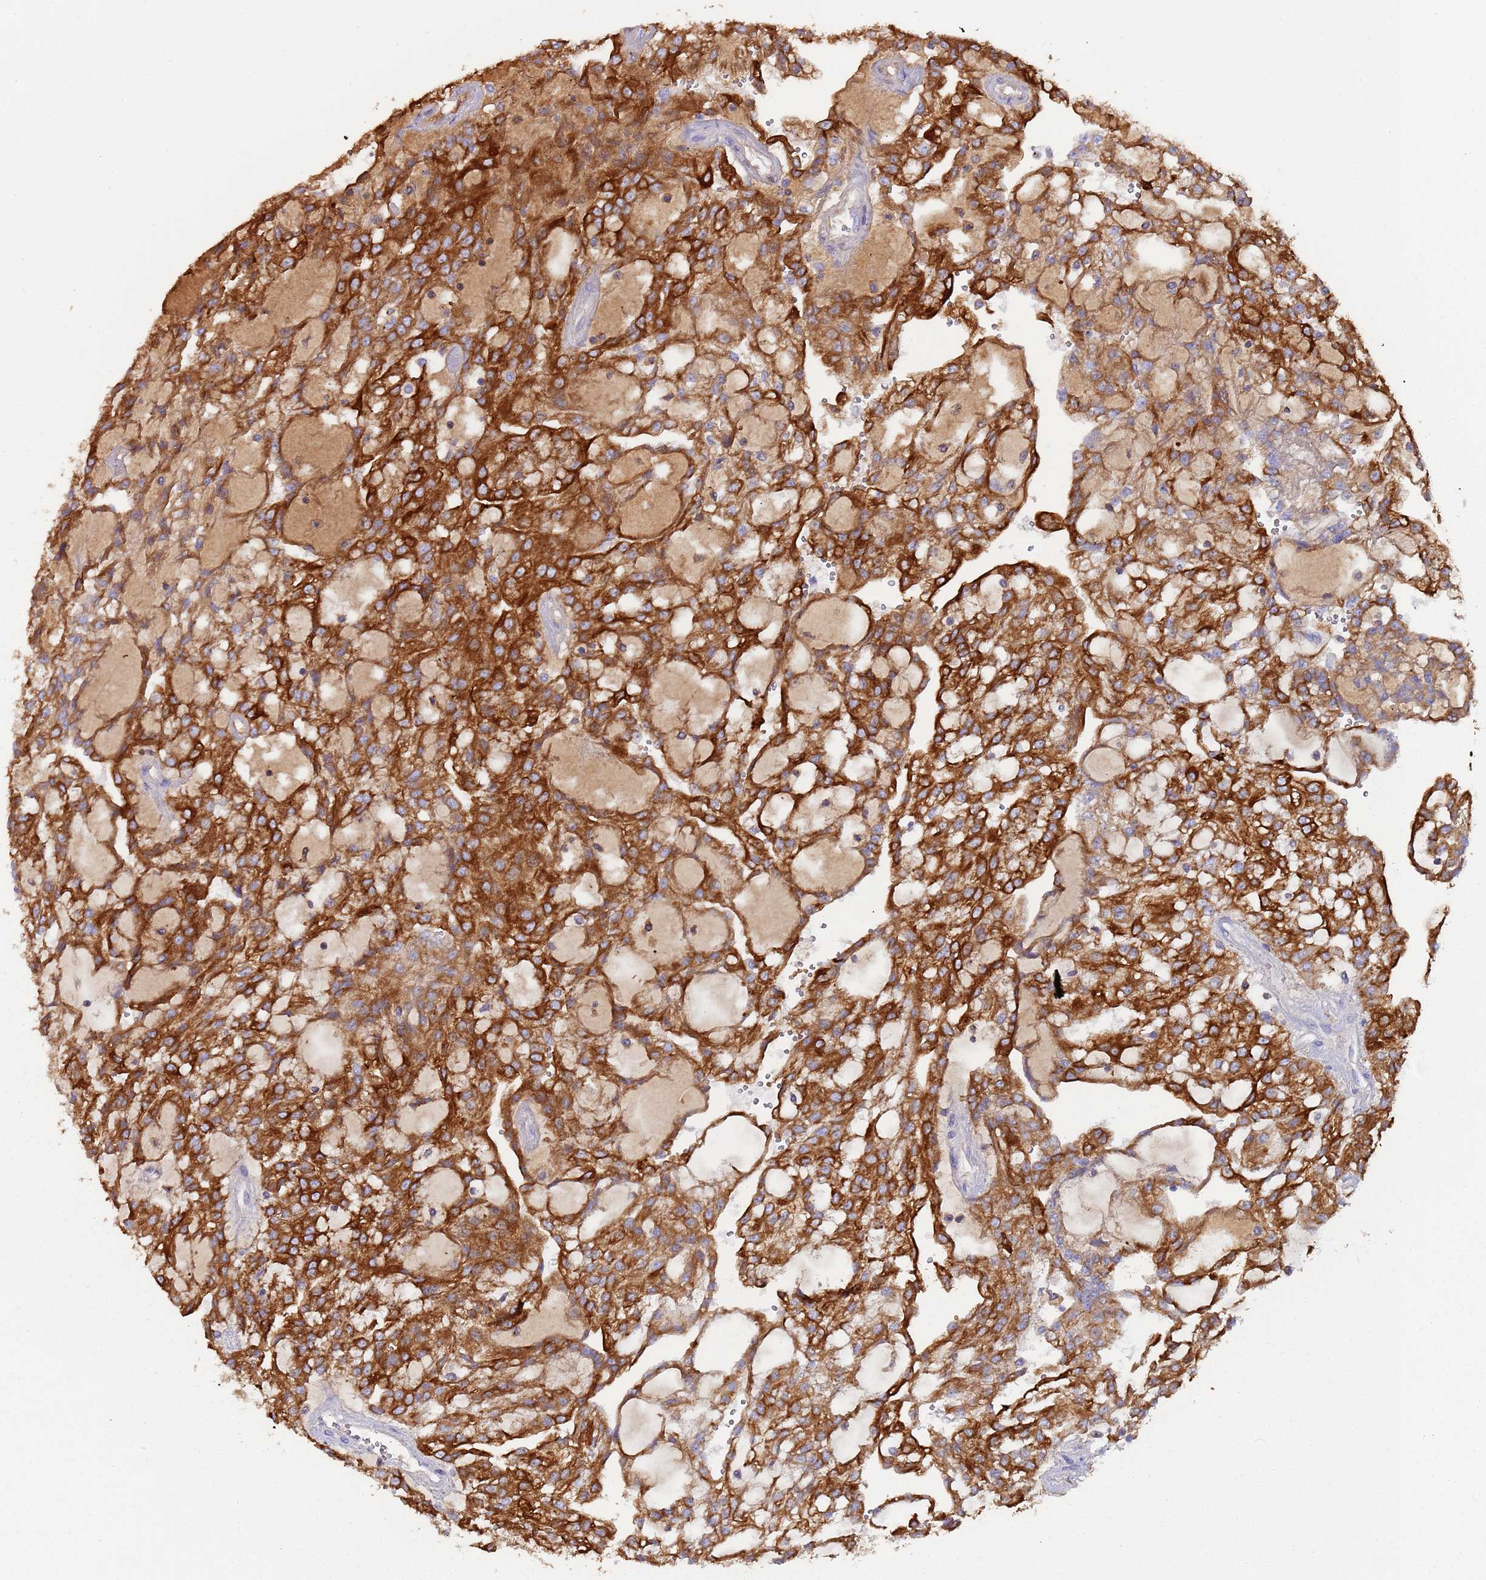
{"staining": {"intensity": "strong", "quantity": ">75%", "location": "cytoplasmic/membranous"}, "tissue": "renal cancer", "cell_type": "Tumor cells", "image_type": "cancer", "snomed": [{"axis": "morphology", "description": "Adenocarcinoma, NOS"}, {"axis": "topography", "description": "Kidney"}], "caption": "Protein staining of adenocarcinoma (renal) tissue shows strong cytoplasmic/membranous expression in about >75% of tumor cells.", "gene": "CYSLTR2", "patient": {"sex": "male", "age": 63}}